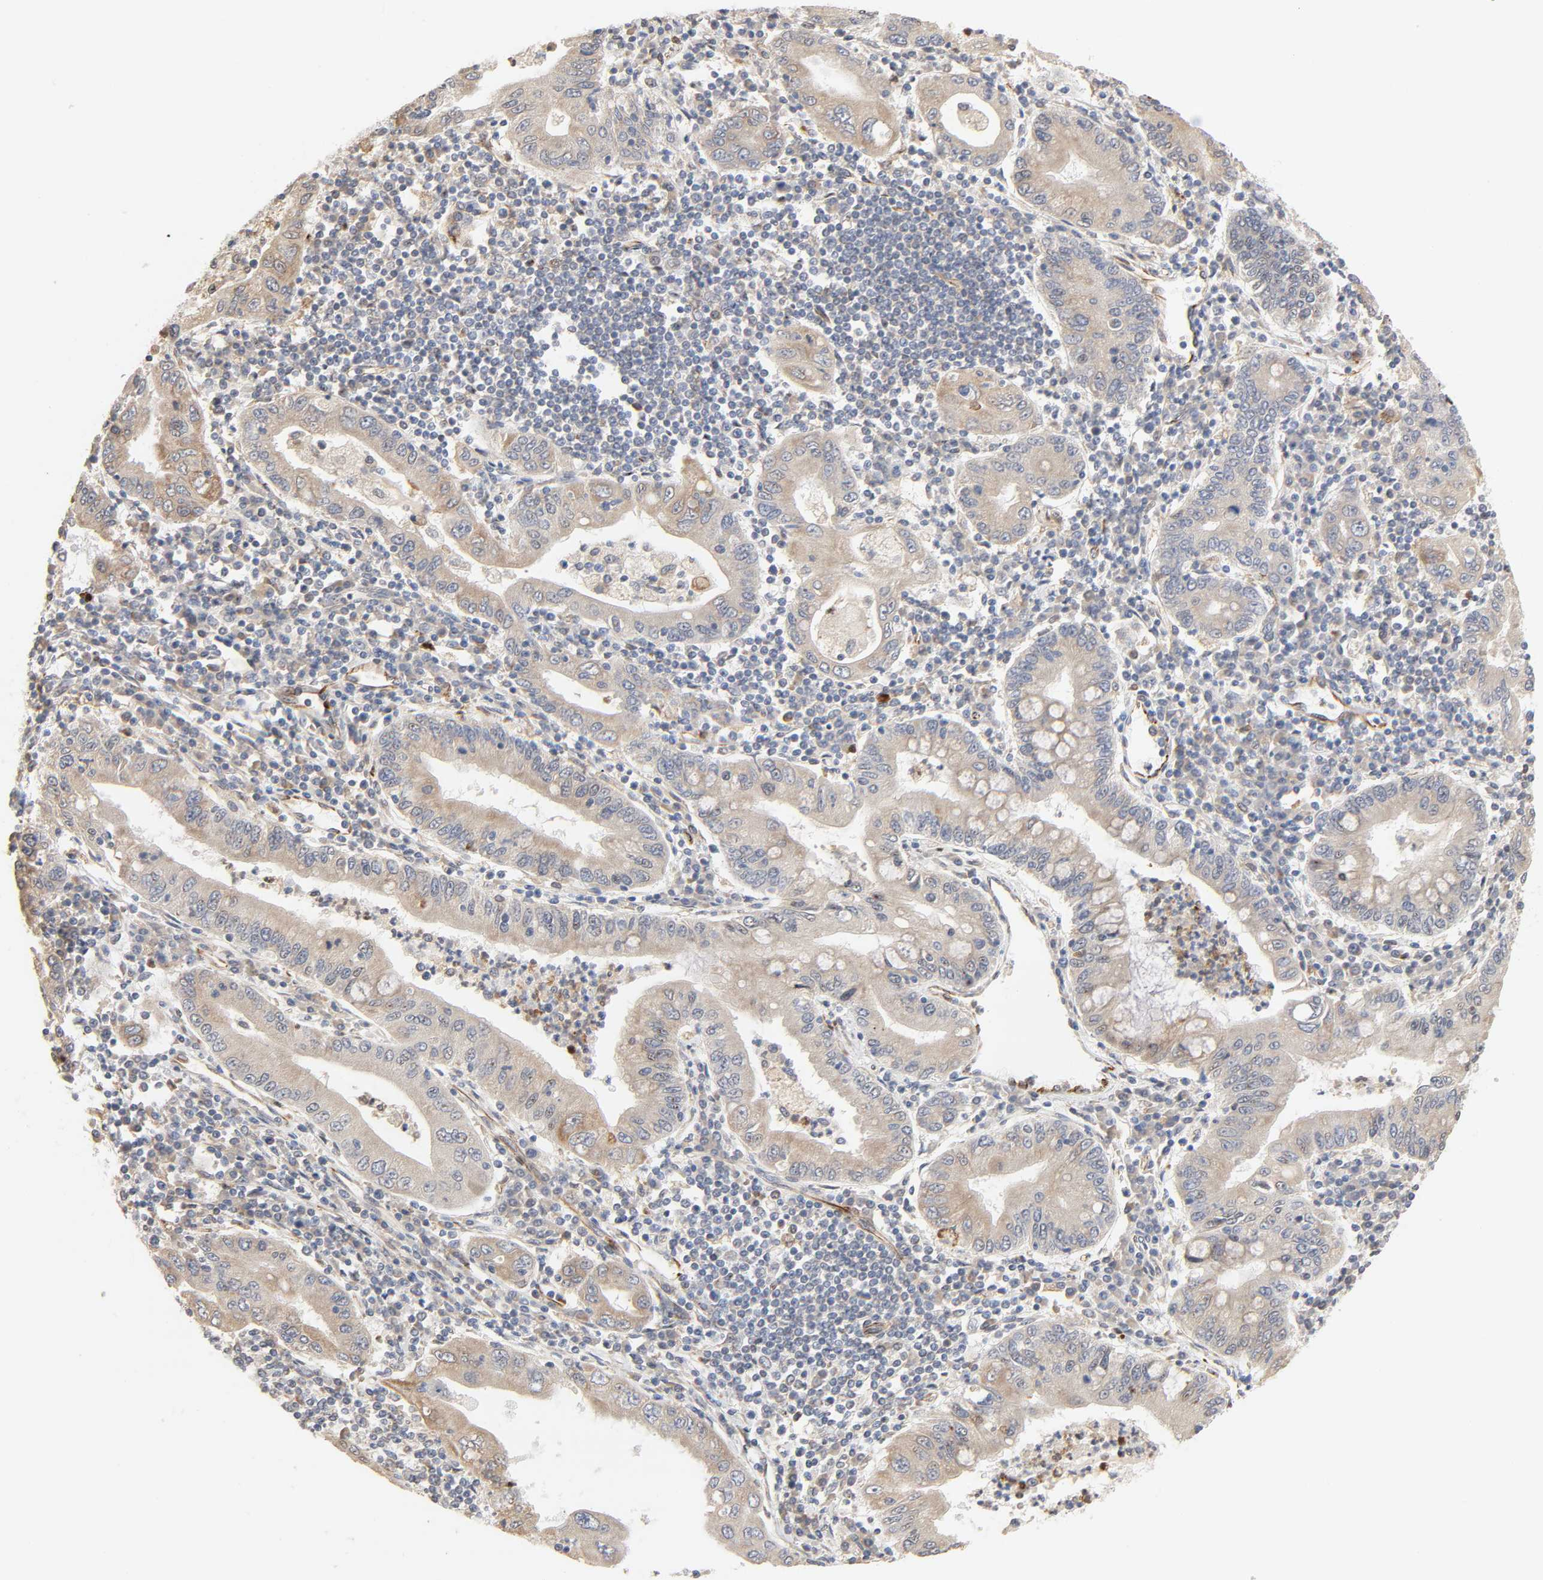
{"staining": {"intensity": "moderate", "quantity": ">75%", "location": "cytoplasmic/membranous"}, "tissue": "stomach cancer", "cell_type": "Tumor cells", "image_type": "cancer", "snomed": [{"axis": "morphology", "description": "Normal tissue, NOS"}, {"axis": "morphology", "description": "Adenocarcinoma, NOS"}, {"axis": "topography", "description": "Esophagus"}, {"axis": "topography", "description": "Stomach, upper"}, {"axis": "topography", "description": "Peripheral nerve tissue"}], "caption": "Brown immunohistochemical staining in adenocarcinoma (stomach) reveals moderate cytoplasmic/membranous positivity in approximately >75% of tumor cells.", "gene": "FAM118A", "patient": {"sex": "male", "age": 62}}